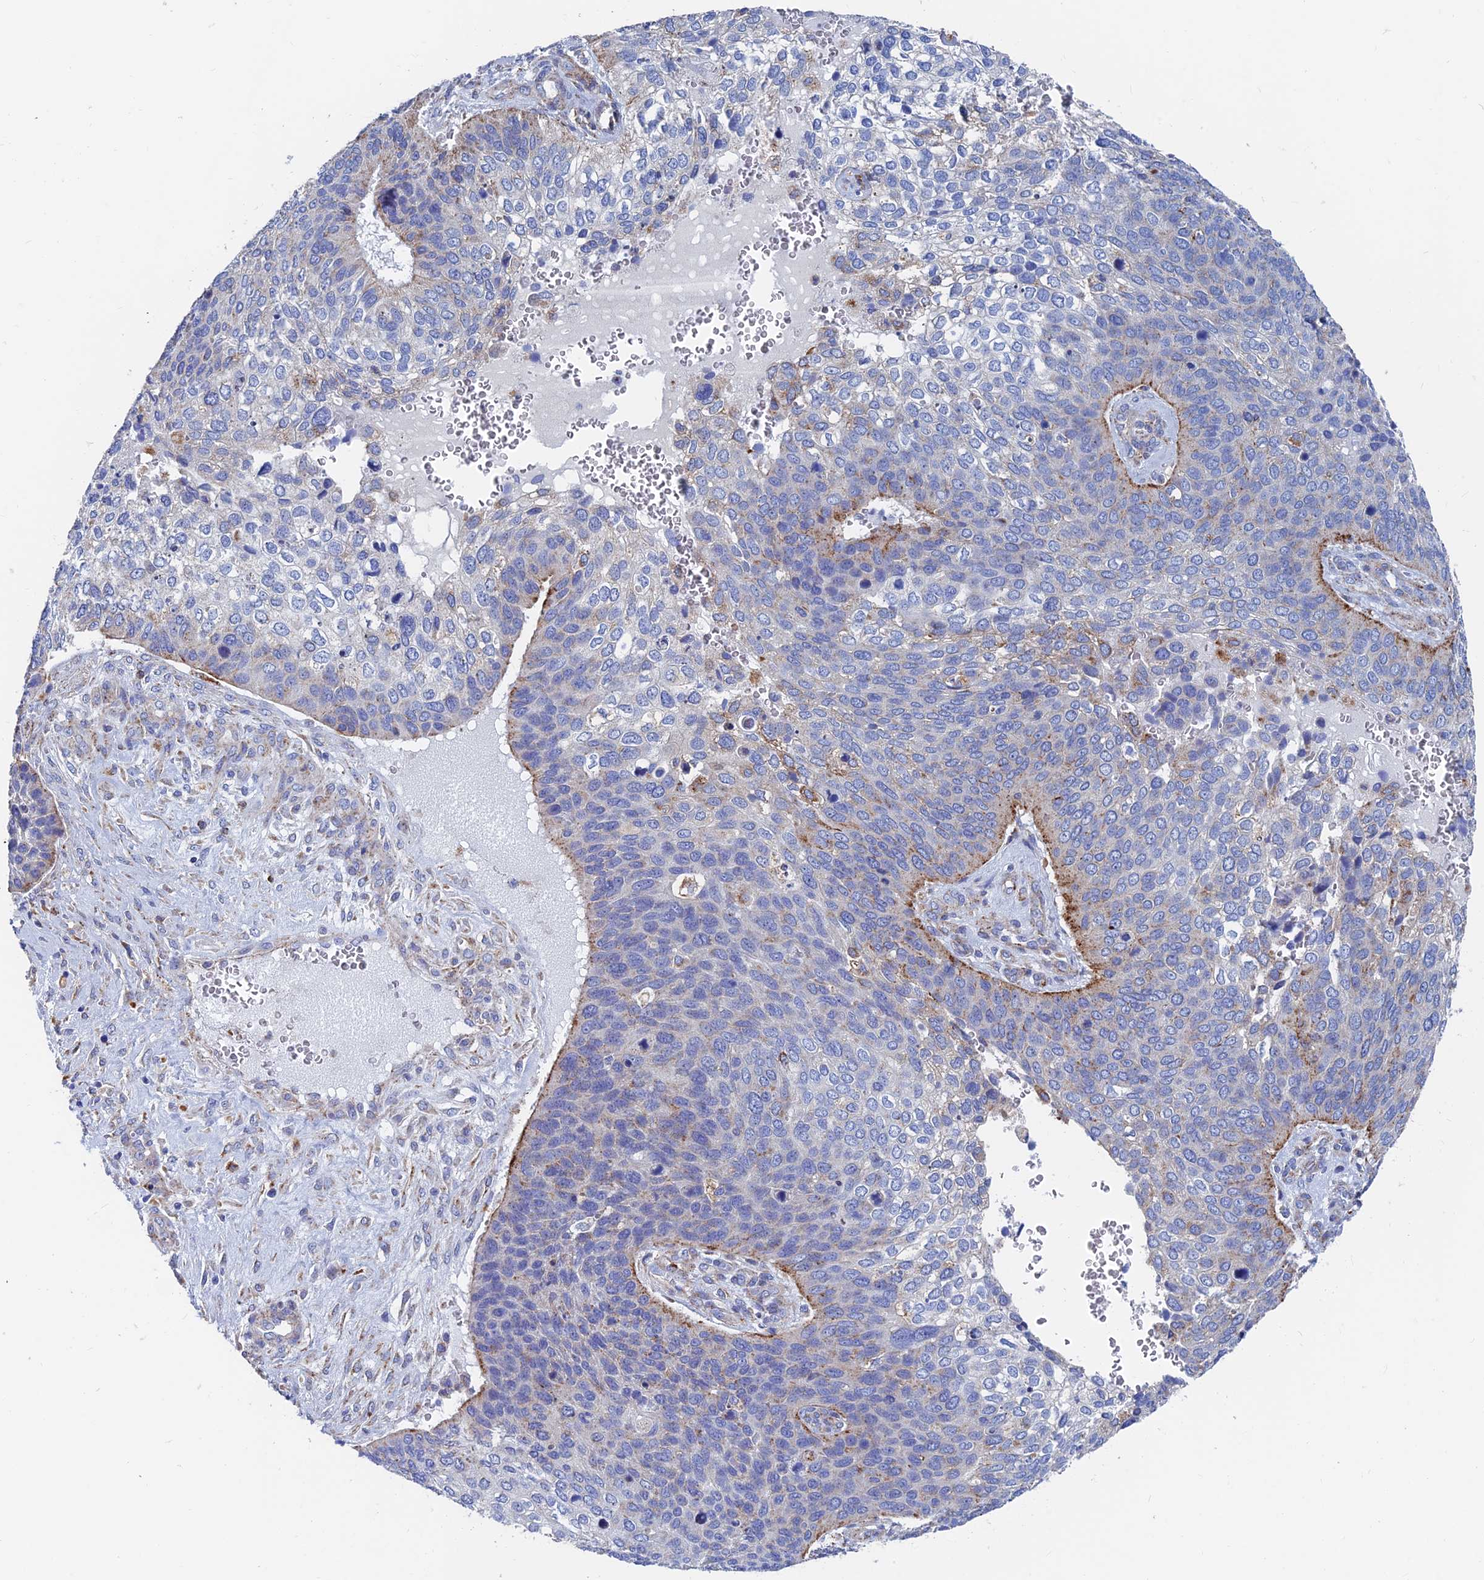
{"staining": {"intensity": "moderate", "quantity": "25%-75%", "location": "cytoplasmic/membranous"}, "tissue": "skin cancer", "cell_type": "Tumor cells", "image_type": "cancer", "snomed": [{"axis": "morphology", "description": "Basal cell carcinoma"}, {"axis": "topography", "description": "Skin"}], "caption": "Basal cell carcinoma (skin) stained with immunohistochemistry (IHC) displays moderate cytoplasmic/membranous expression in about 25%-75% of tumor cells.", "gene": "SPNS1", "patient": {"sex": "female", "age": 74}}